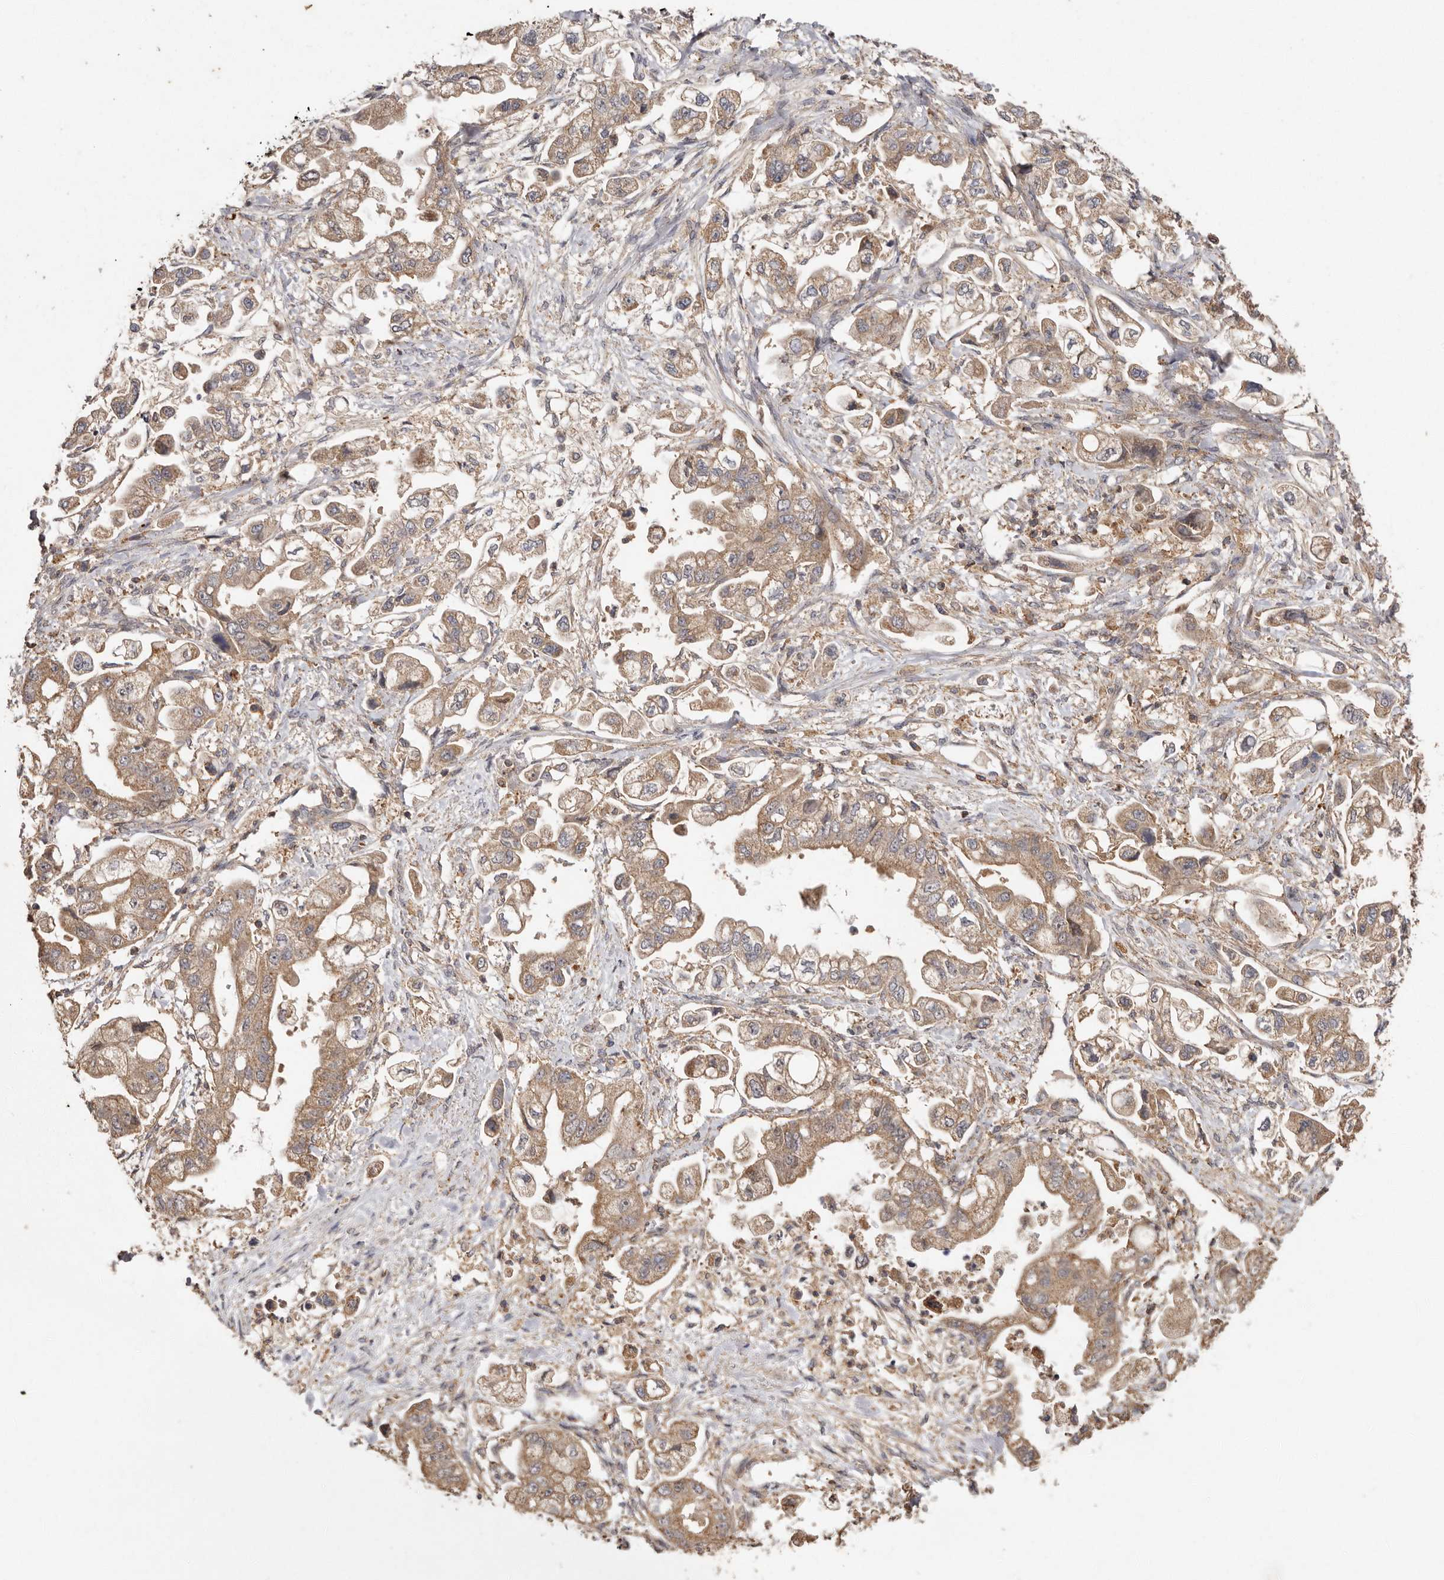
{"staining": {"intensity": "moderate", "quantity": ">75%", "location": "cytoplasmic/membranous"}, "tissue": "stomach cancer", "cell_type": "Tumor cells", "image_type": "cancer", "snomed": [{"axis": "morphology", "description": "Adenocarcinoma, NOS"}, {"axis": "topography", "description": "Stomach"}], "caption": "Protein staining of stomach adenocarcinoma tissue reveals moderate cytoplasmic/membranous staining in about >75% of tumor cells.", "gene": "RWDD1", "patient": {"sex": "male", "age": 62}}